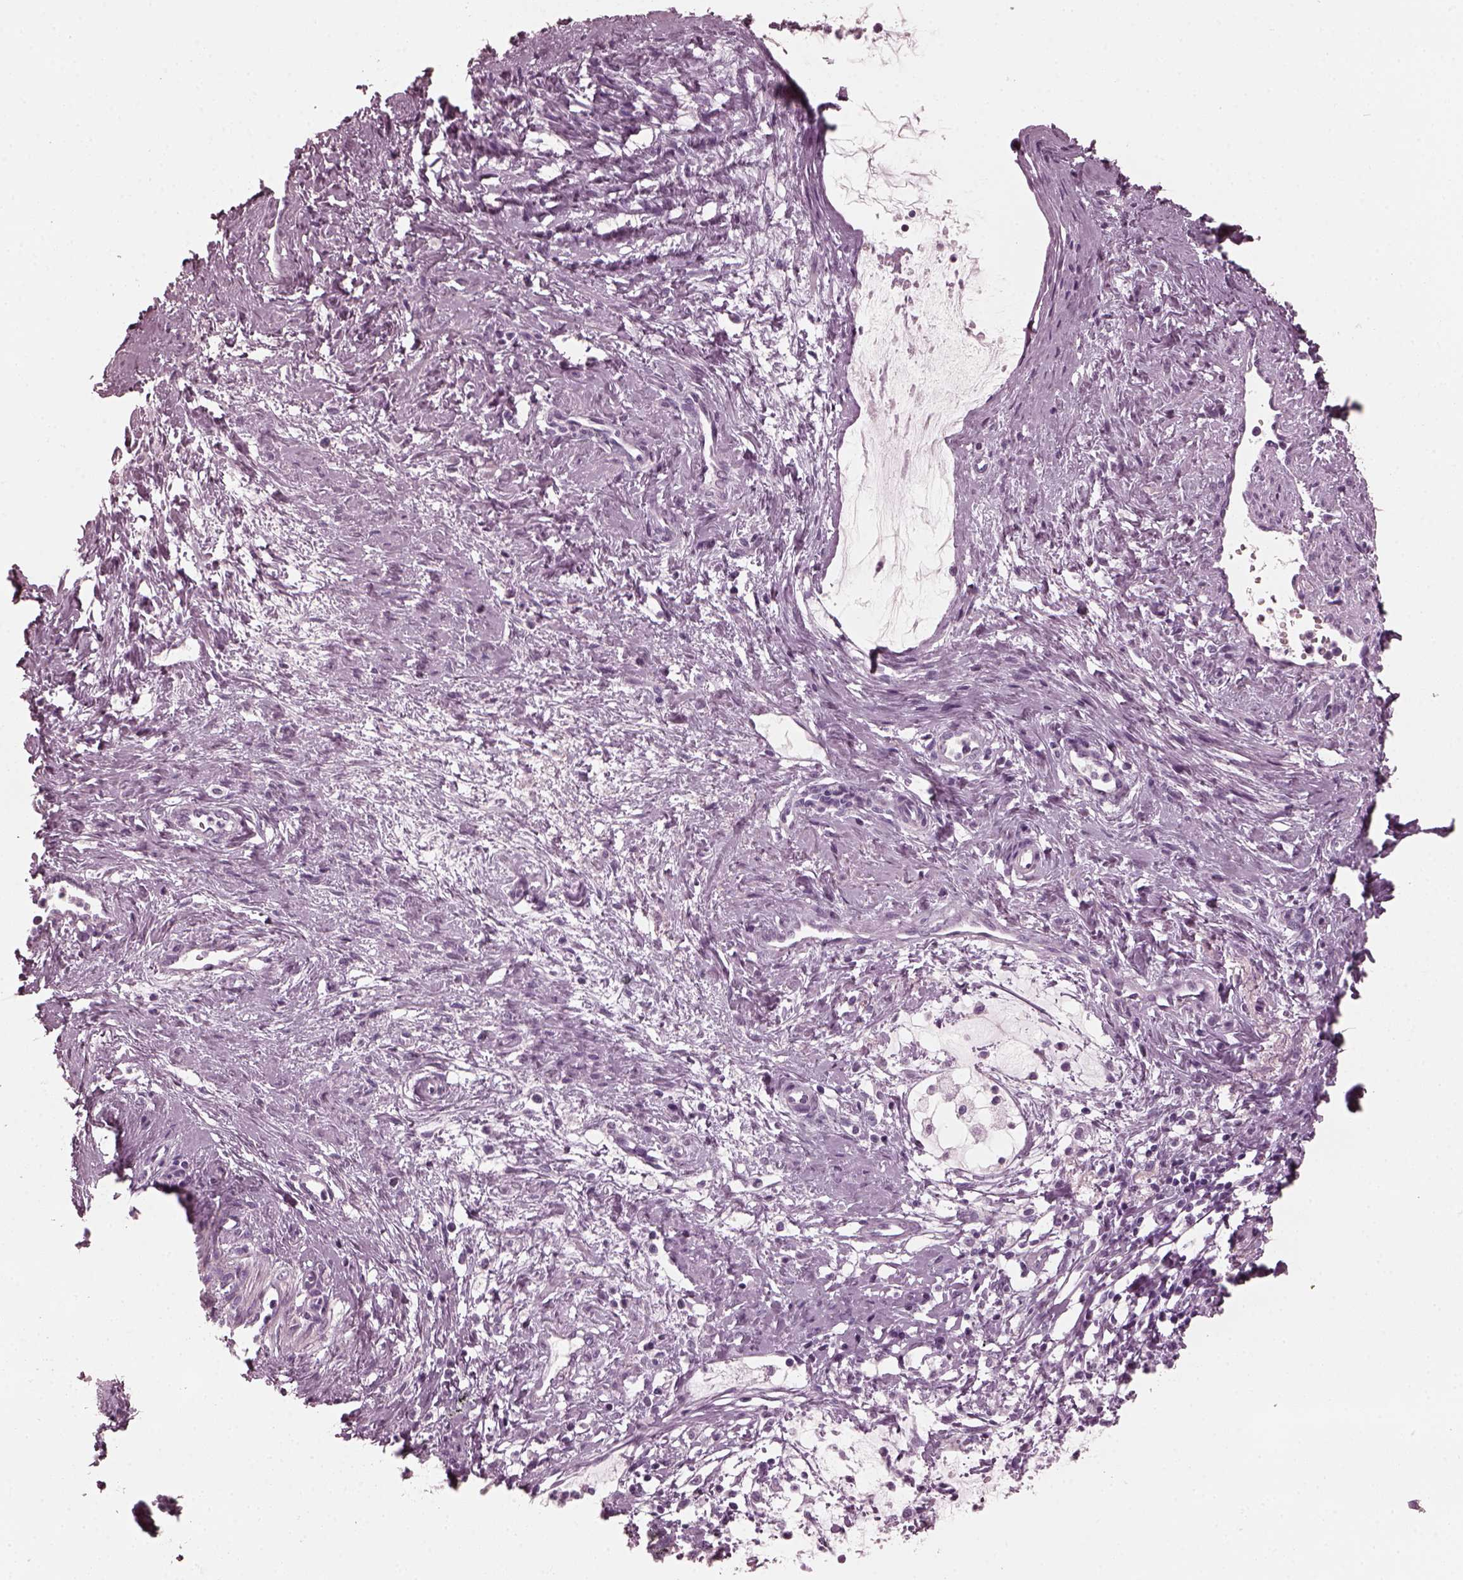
{"staining": {"intensity": "negative", "quantity": "none", "location": "none"}, "tissue": "cervical cancer", "cell_type": "Tumor cells", "image_type": "cancer", "snomed": [{"axis": "morphology", "description": "Normal tissue, NOS"}, {"axis": "morphology", "description": "Adenocarcinoma, NOS"}, {"axis": "topography", "description": "Cervix"}], "caption": "Immunohistochemistry (IHC) micrograph of cervical cancer stained for a protein (brown), which displays no staining in tumor cells.", "gene": "GRM6", "patient": {"sex": "female", "age": 38}}